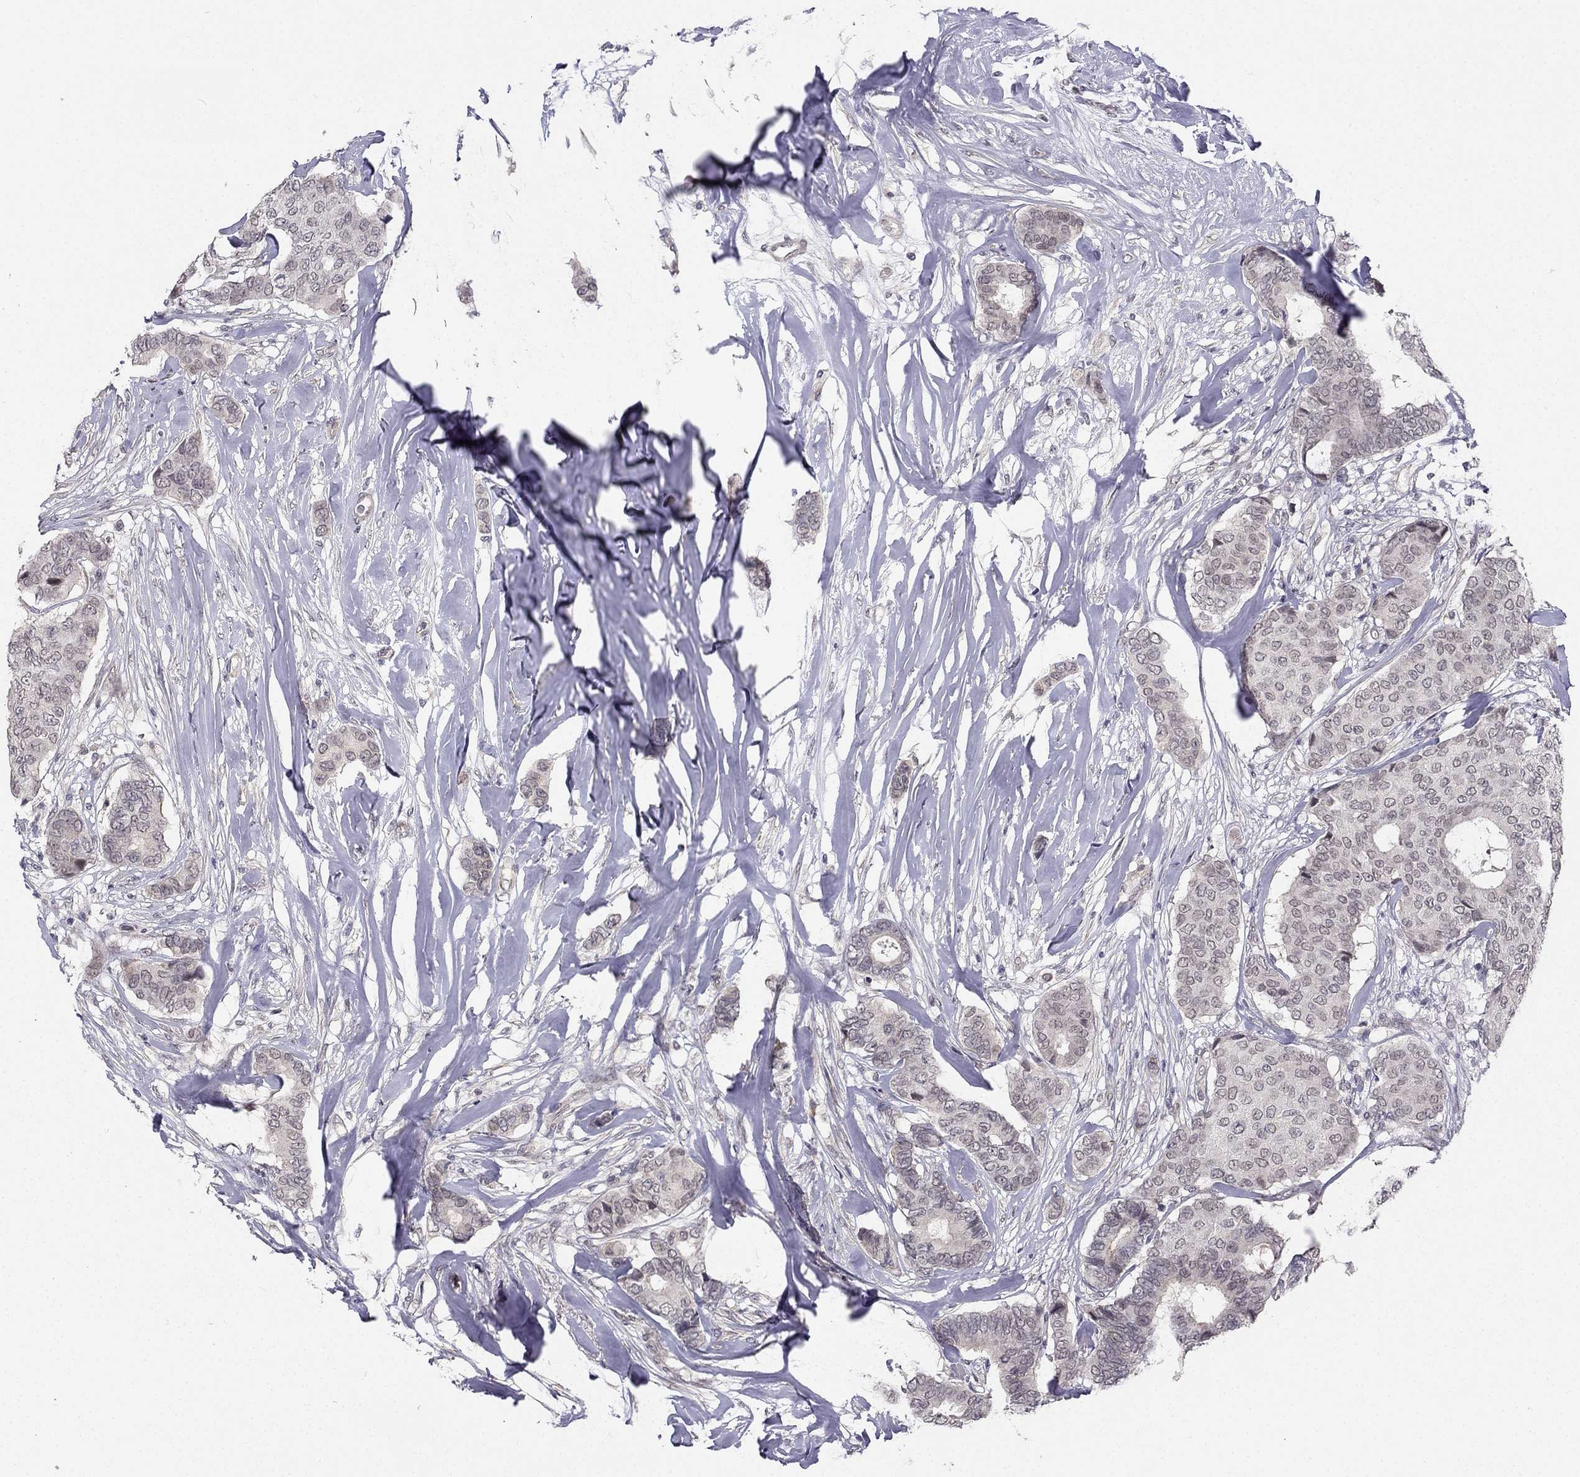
{"staining": {"intensity": "negative", "quantity": "none", "location": "none"}, "tissue": "breast cancer", "cell_type": "Tumor cells", "image_type": "cancer", "snomed": [{"axis": "morphology", "description": "Duct carcinoma"}, {"axis": "topography", "description": "Breast"}], "caption": "Tumor cells show no significant staining in breast cancer.", "gene": "CHST8", "patient": {"sex": "female", "age": 75}}